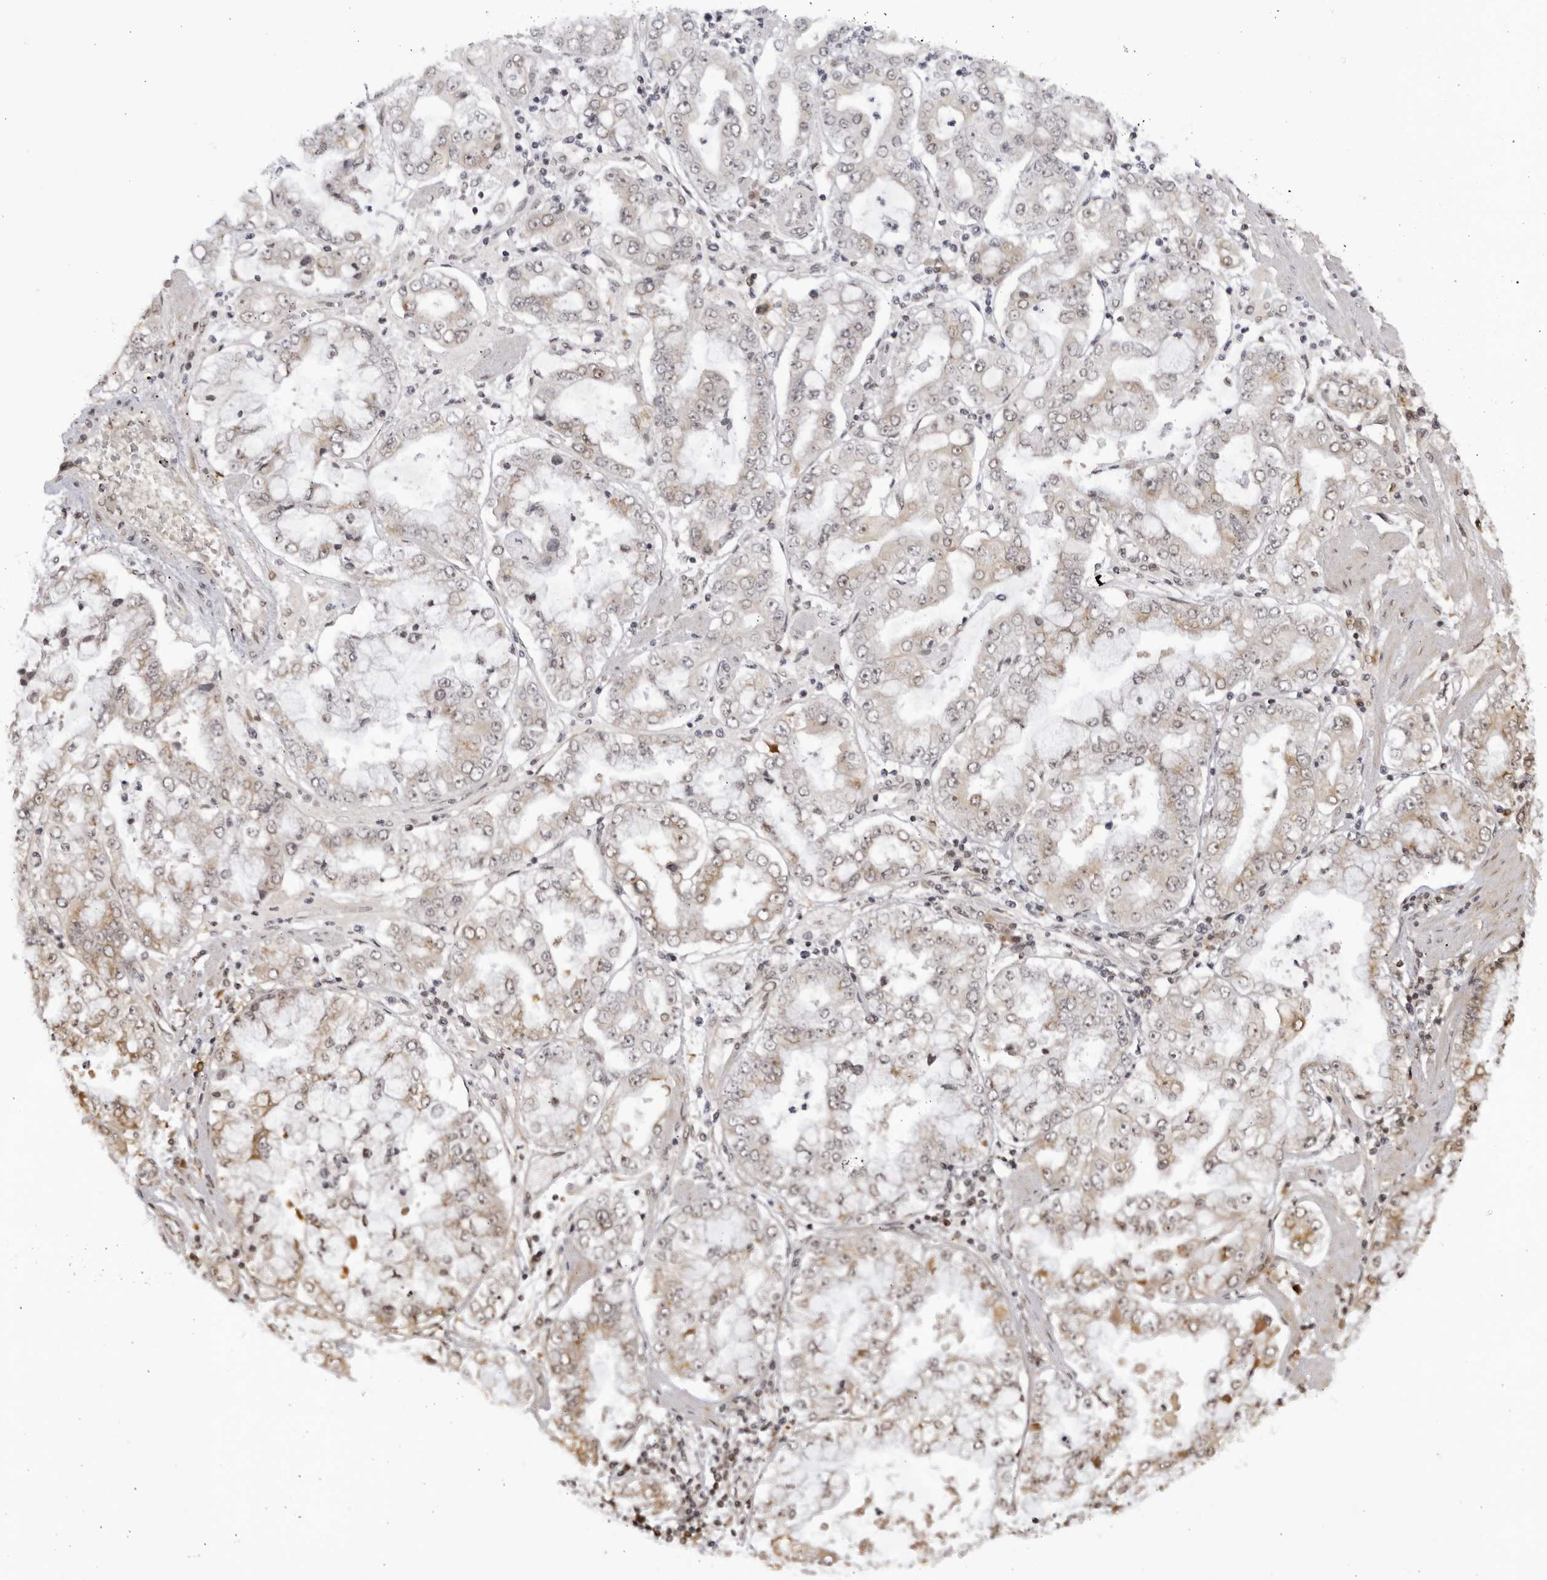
{"staining": {"intensity": "weak", "quantity": "<25%", "location": "cytoplasmic/membranous,nuclear"}, "tissue": "stomach cancer", "cell_type": "Tumor cells", "image_type": "cancer", "snomed": [{"axis": "morphology", "description": "Adenocarcinoma, NOS"}, {"axis": "topography", "description": "Stomach"}], "caption": "An IHC histopathology image of stomach cancer (adenocarcinoma) is shown. There is no staining in tumor cells of stomach cancer (adenocarcinoma).", "gene": "RASGEF1C", "patient": {"sex": "male", "age": 76}}